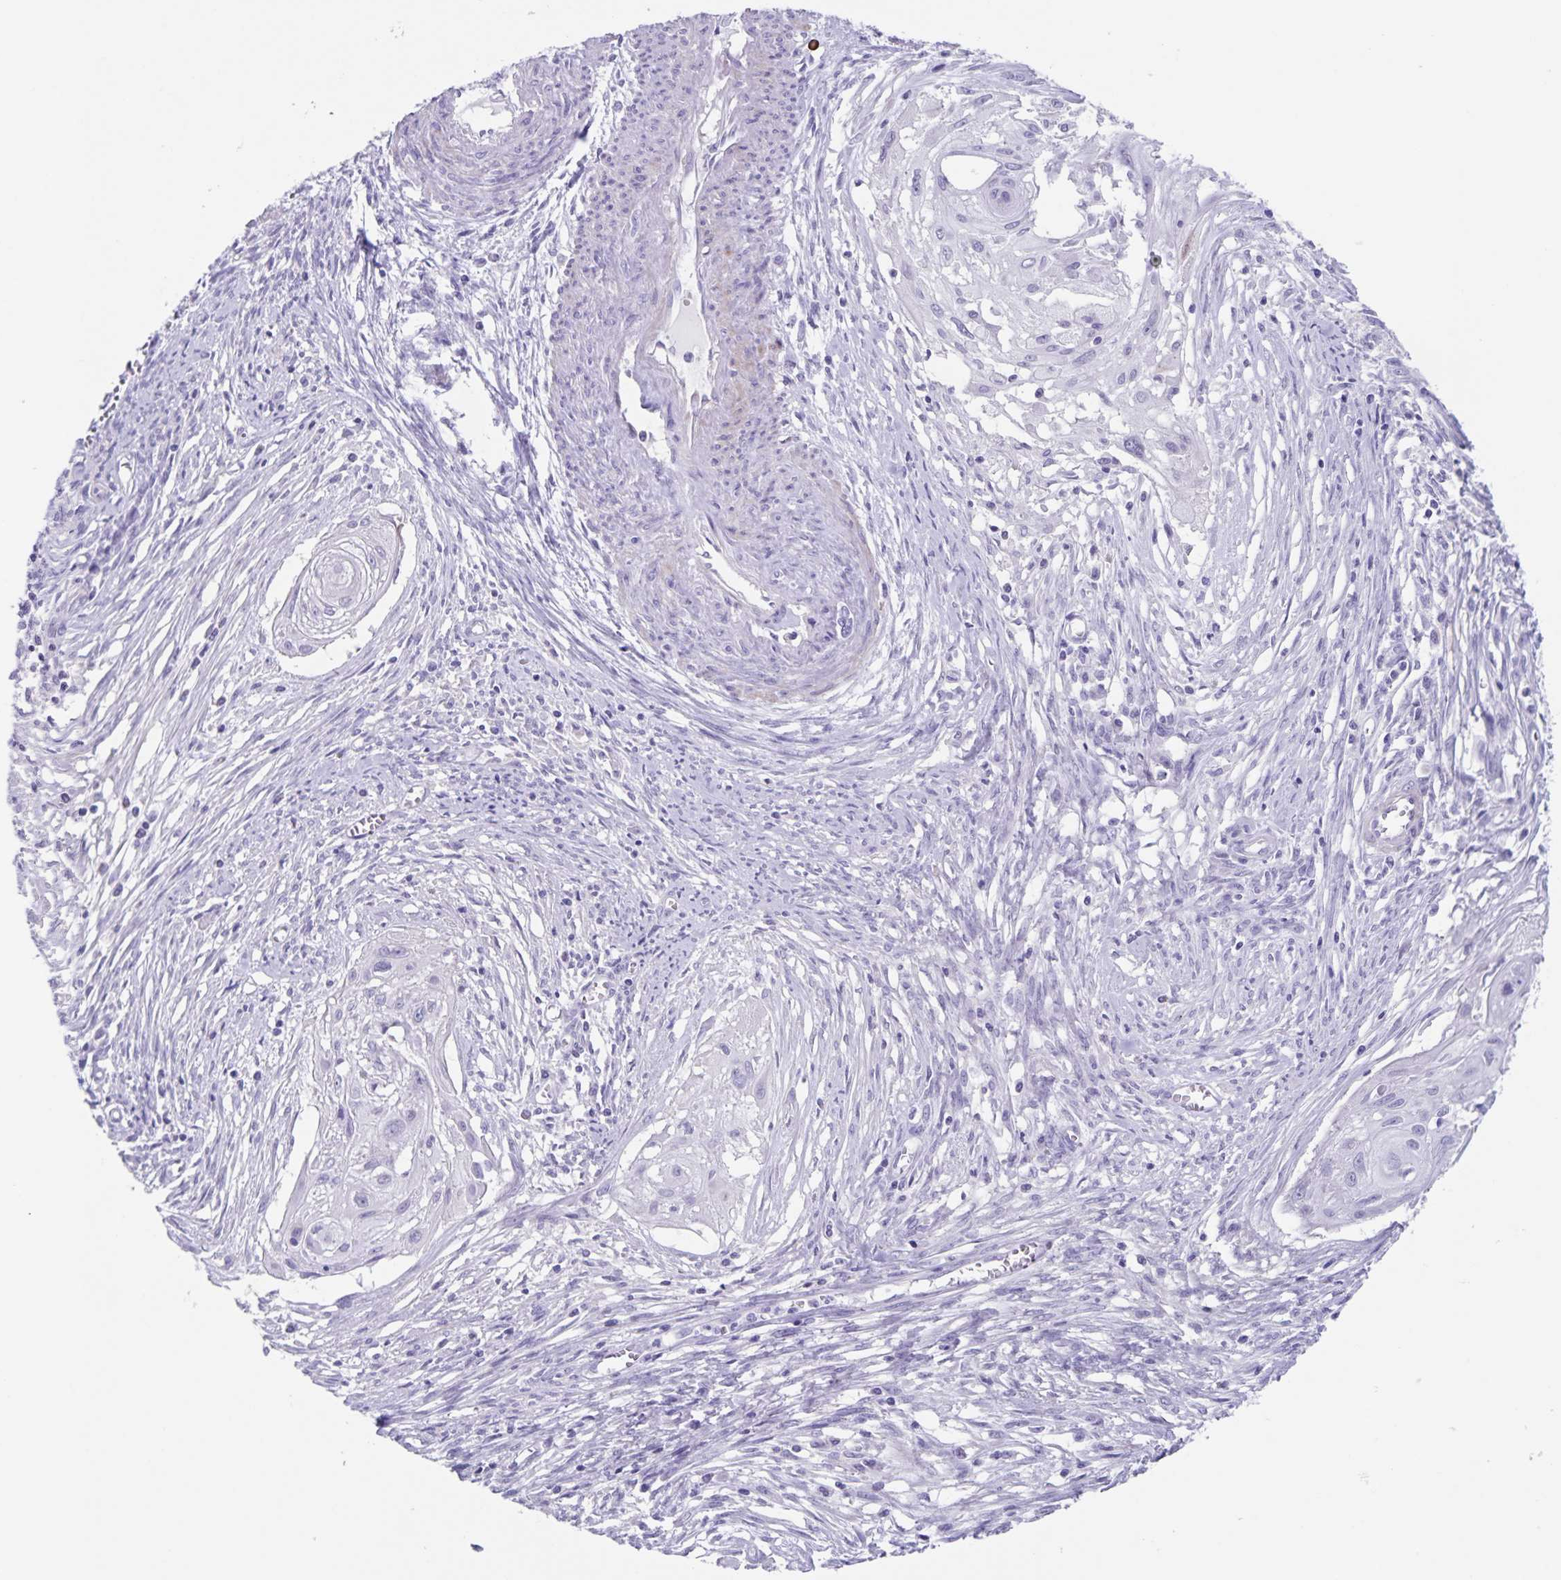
{"staining": {"intensity": "negative", "quantity": "none", "location": "none"}, "tissue": "cervical cancer", "cell_type": "Tumor cells", "image_type": "cancer", "snomed": [{"axis": "morphology", "description": "Squamous cell carcinoma, NOS"}, {"axis": "topography", "description": "Cervix"}], "caption": "Histopathology image shows no protein expression in tumor cells of cervical squamous cell carcinoma tissue.", "gene": "C11orf42", "patient": {"sex": "female", "age": 49}}